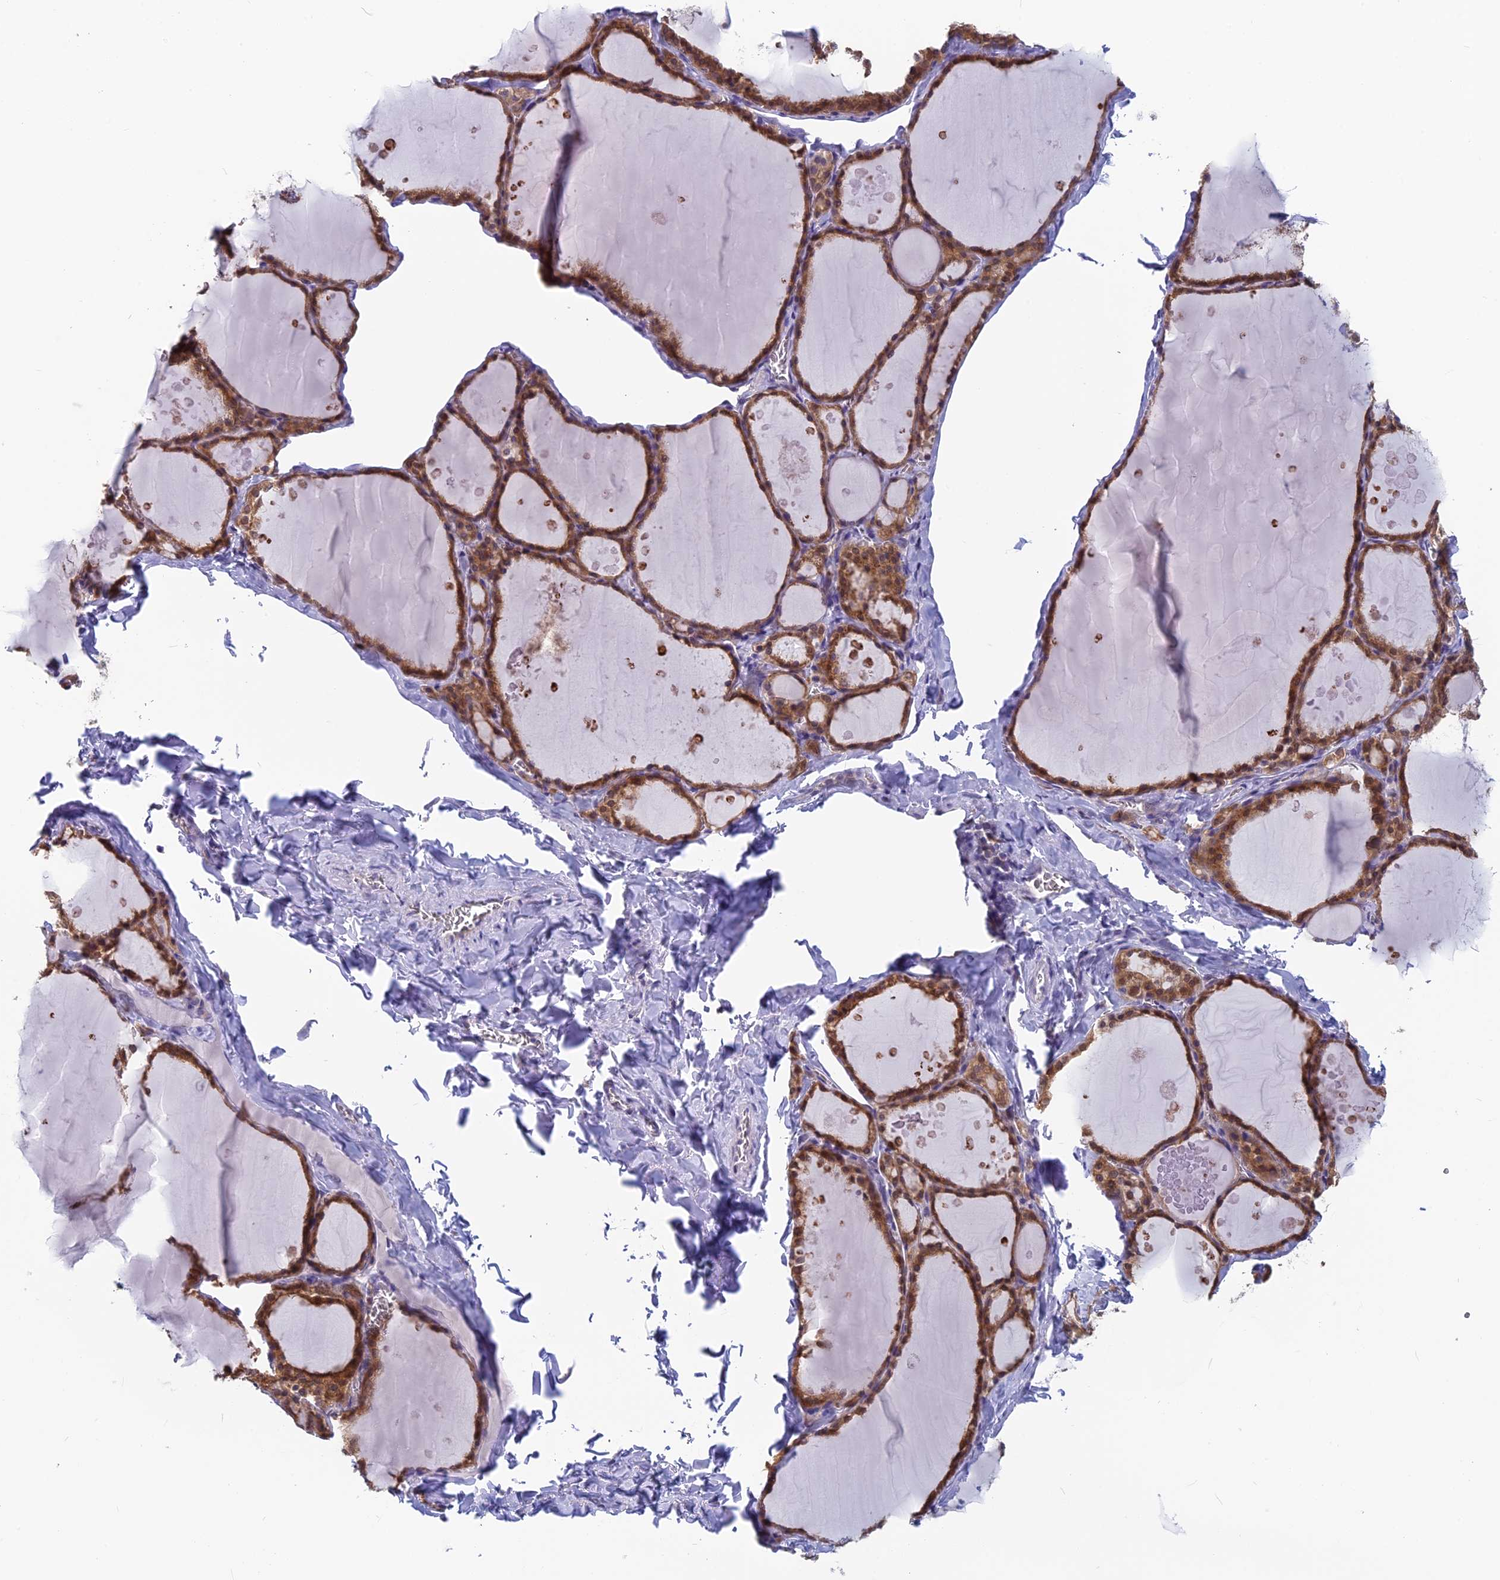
{"staining": {"intensity": "moderate", "quantity": ">75%", "location": "cytoplasmic/membranous,nuclear"}, "tissue": "thyroid gland", "cell_type": "Glandular cells", "image_type": "normal", "snomed": [{"axis": "morphology", "description": "Normal tissue, NOS"}, {"axis": "topography", "description": "Thyroid gland"}], "caption": "Immunohistochemistry of benign thyroid gland exhibits medium levels of moderate cytoplasmic/membranous,nuclear expression in approximately >75% of glandular cells.", "gene": "MRI1", "patient": {"sex": "male", "age": 56}}